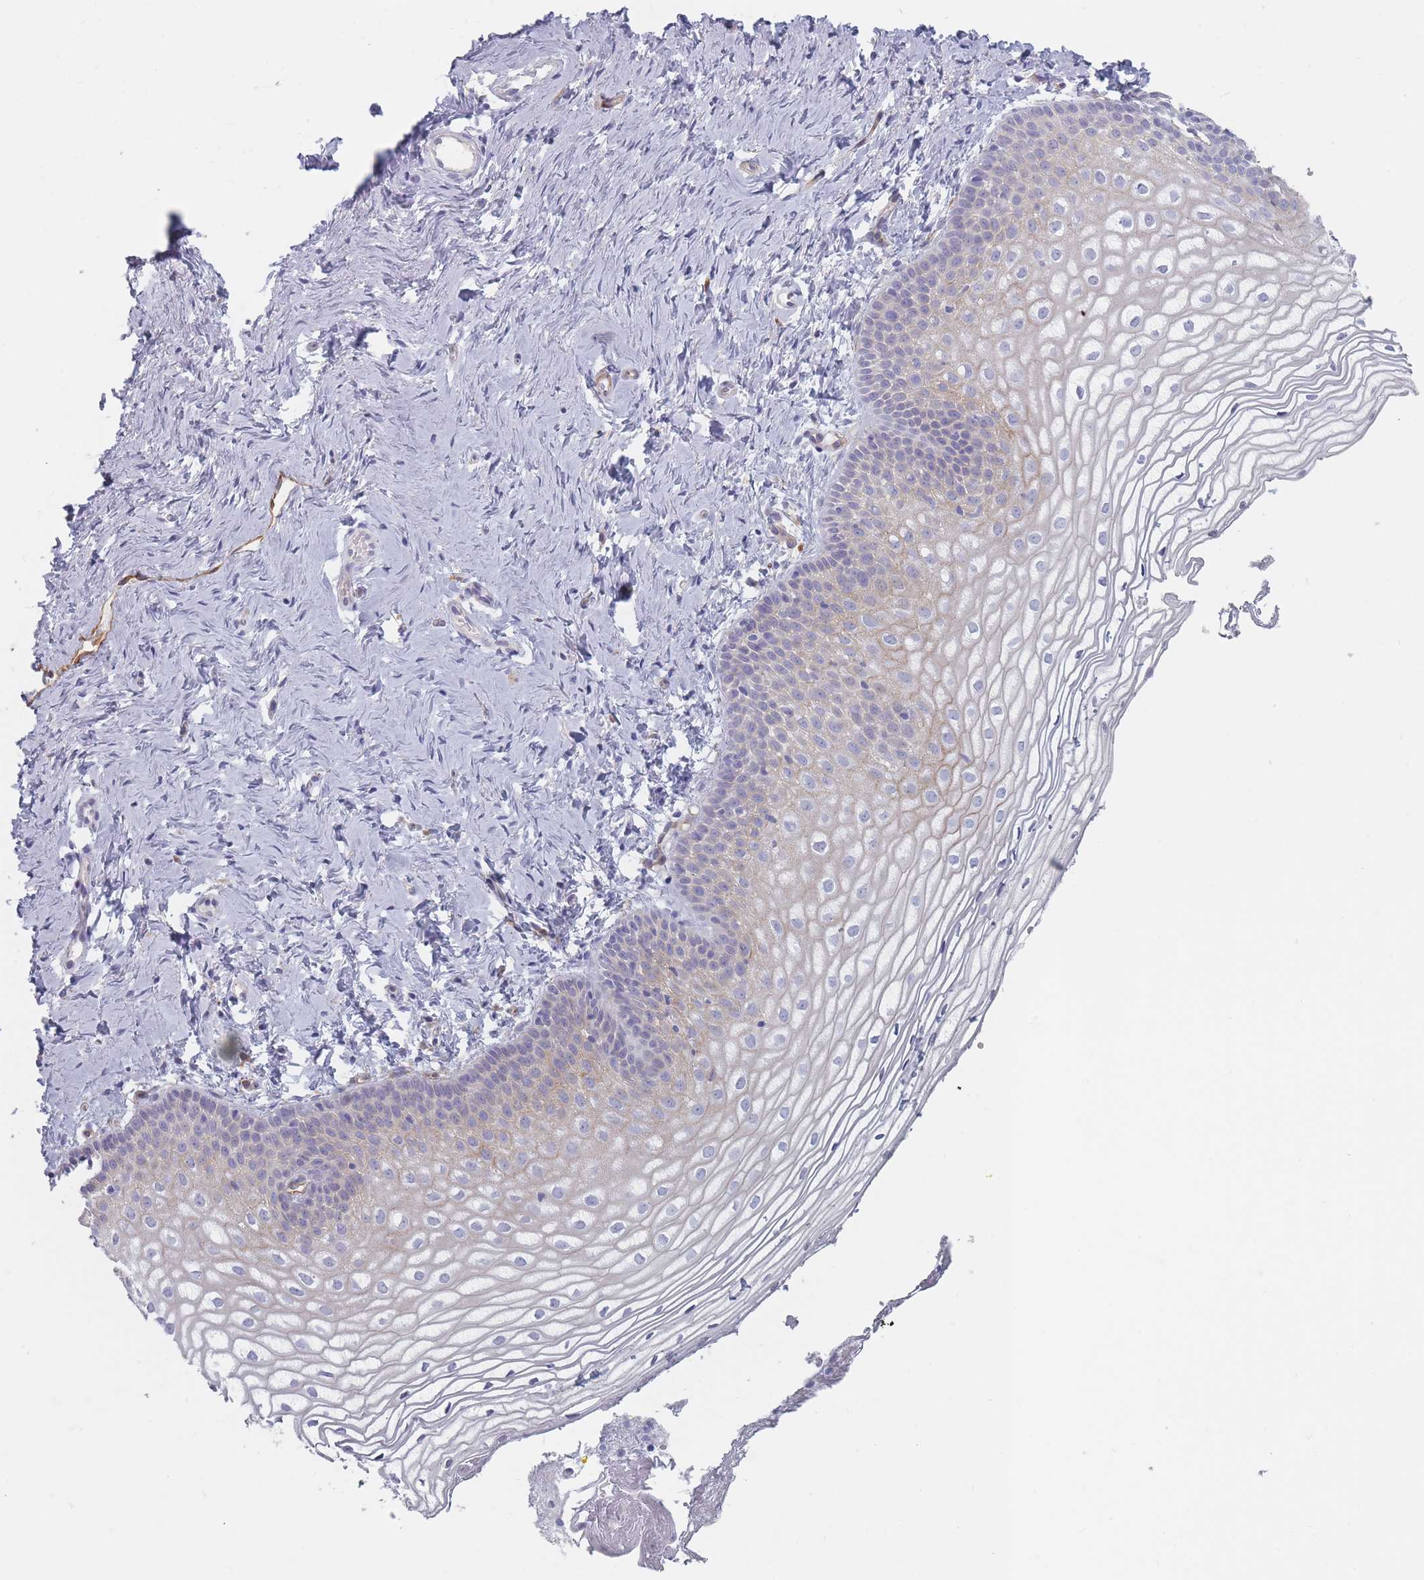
{"staining": {"intensity": "weak", "quantity": "<25%", "location": "cytoplasmic/membranous"}, "tissue": "vagina", "cell_type": "Squamous epithelial cells", "image_type": "normal", "snomed": [{"axis": "morphology", "description": "Normal tissue, NOS"}, {"axis": "topography", "description": "Vagina"}], "caption": "High magnification brightfield microscopy of unremarkable vagina stained with DAB (brown) and counterstained with hematoxylin (blue): squamous epithelial cells show no significant expression.", "gene": "ERBIN", "patient": {"sex": "female", "age": 56}}